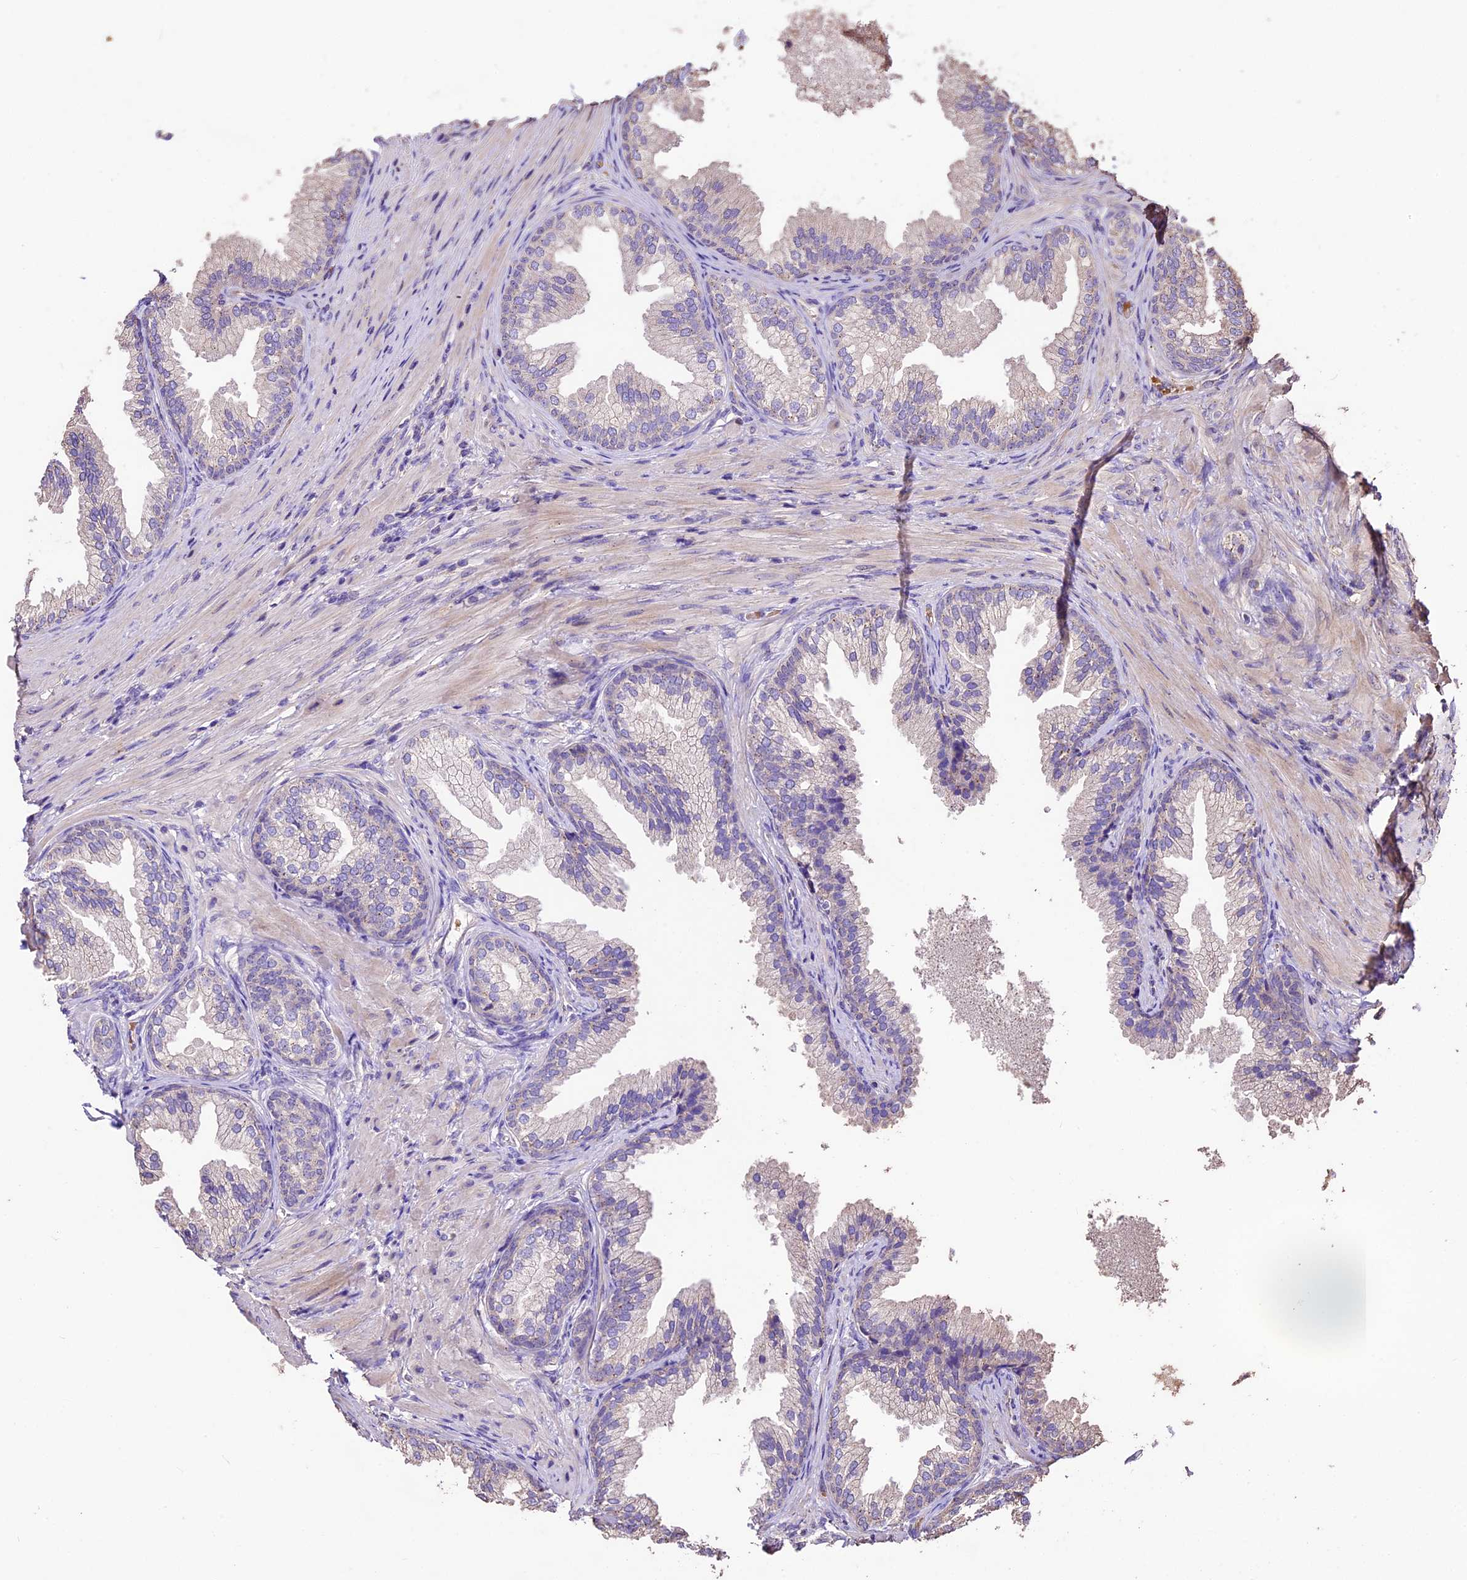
{"staining": {"intensity": "weak", "quantity": "<25%", "location": "cytoplasmic/membranous"}, "tissue": "prostate", "cell_type": "Glandular cells", "image_type": "normal", "snomed": [{"axis": "morphology", "description": "Normal tissue, NOS"}, {"axis": "topography", "description": "Prostate"}], "caption": "IHC of unremarkable prostate reveals no staining in glandular cells. The staining is performed using DAB (3,3'-diaminobenzidine) brown chromogen with nuclei counter-stained in using hematoxylin.", "gene": "CRLF1", "patient": {"sex": "male", "age": 76}}